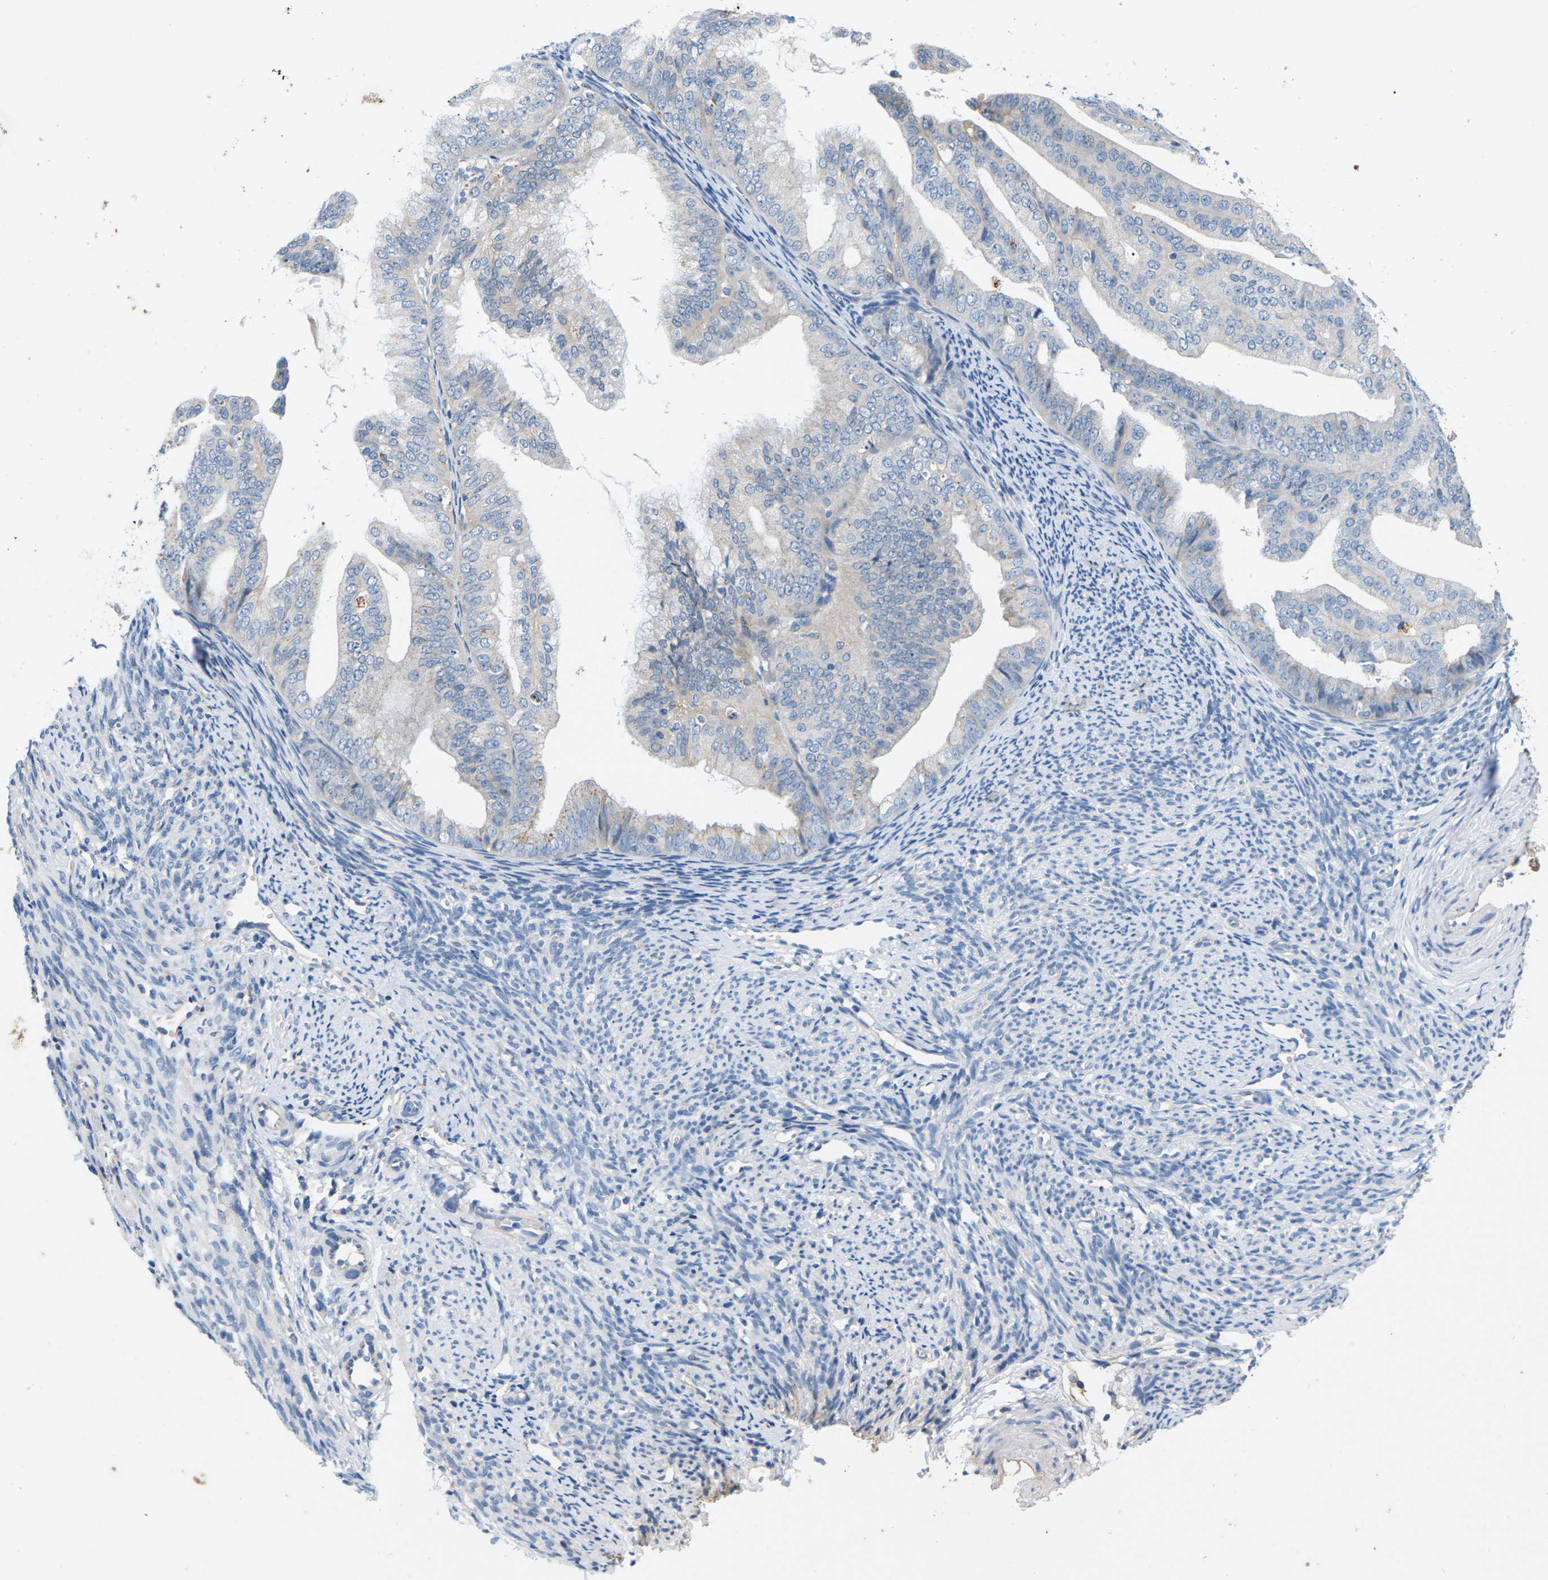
{"staining": {"intensity": "negative", "quantity": "none", "location": "none"}, "tissue": "endometrial cancer", "cell_type": "Tumor cells", "image_type": "cancer", "snomed": [{"axis": "morphology", "description": "Adenocarcinoma, NOS"}, {"axis": "topography", "description": "Endometrium"}], "caption": "A micrograph of endometrial cancer (adenocarcinoma) stained for a protein exhibits no brown staining in tumor cells.", "gene": "ITGA5", "patient": {"sex": "female", "age": 63}}